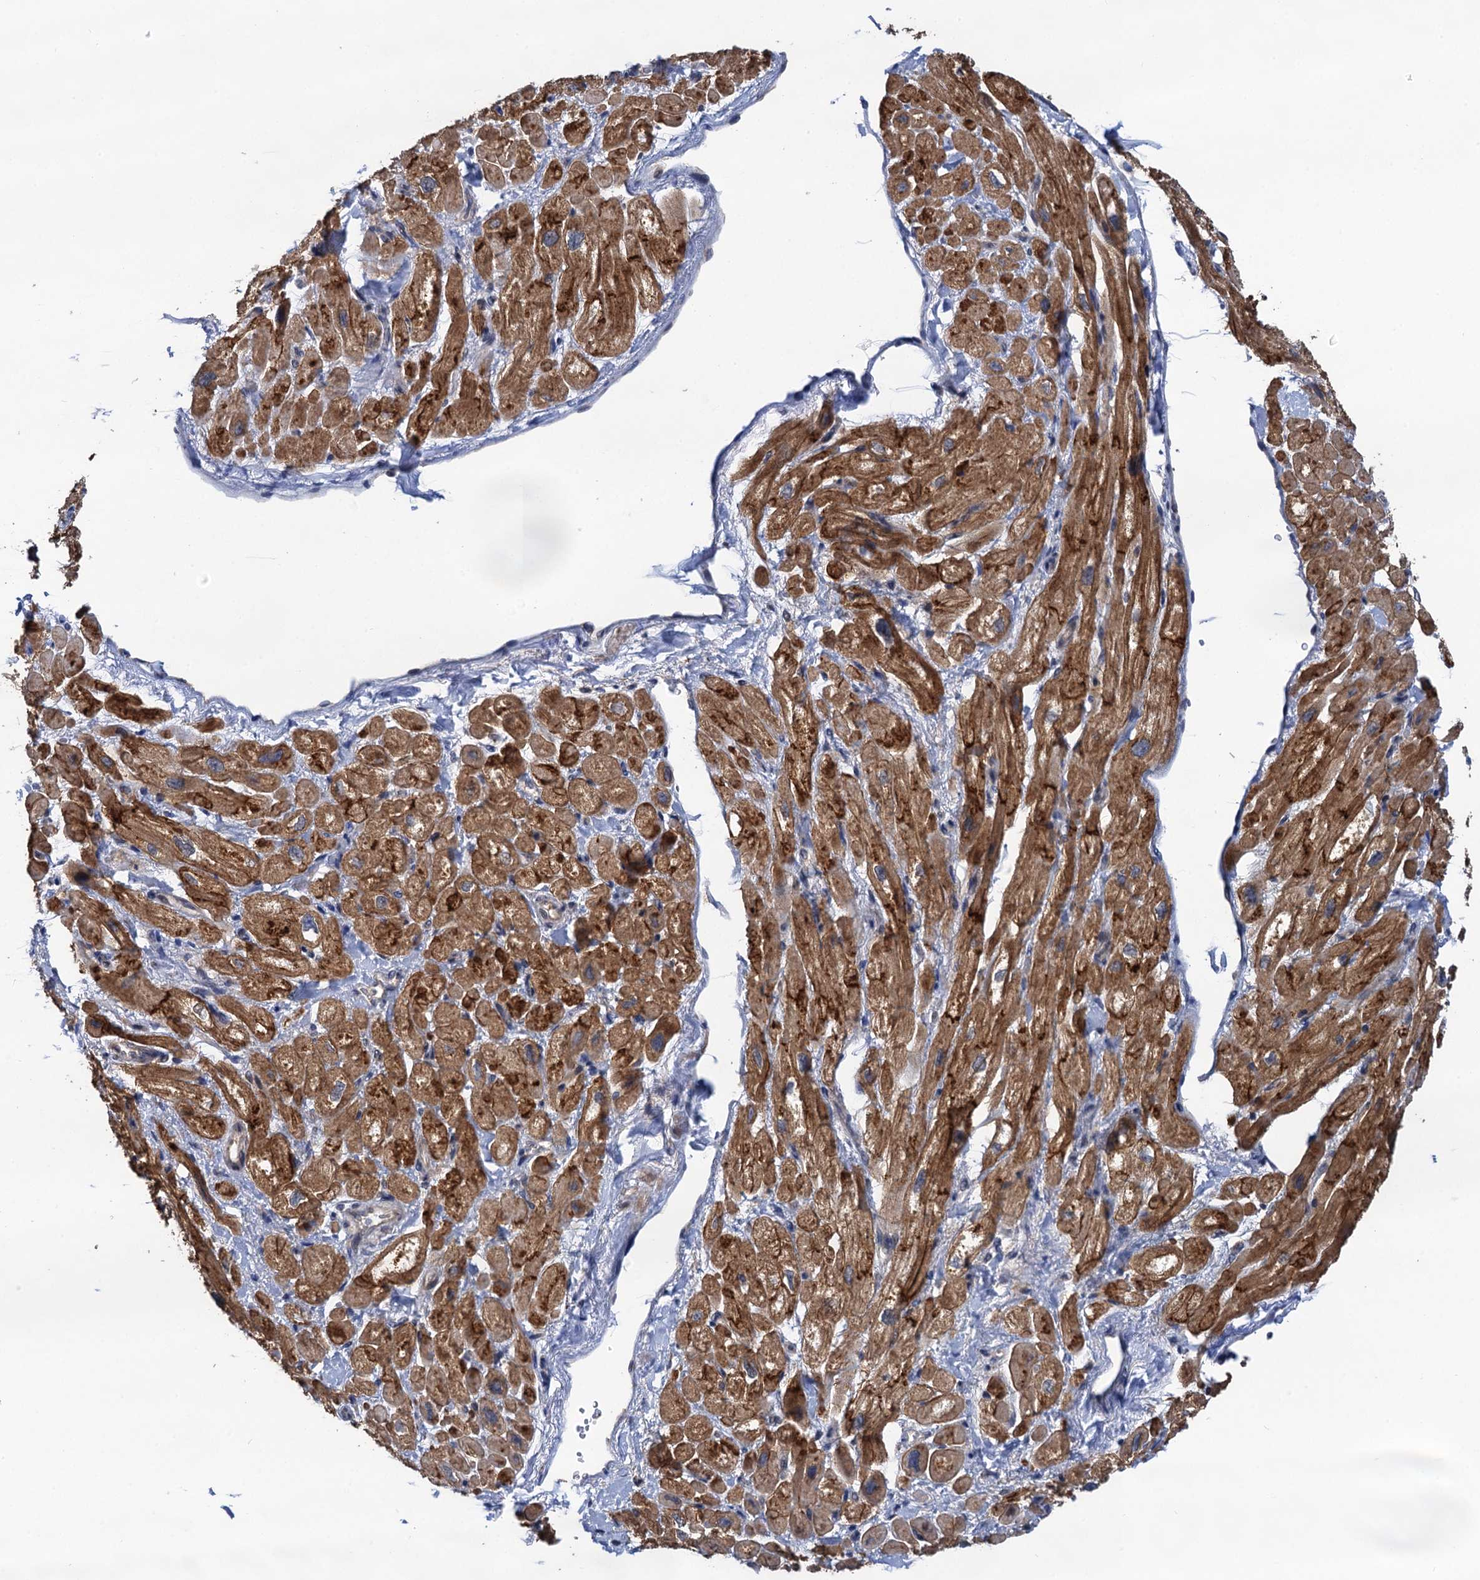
{"staining": {"intensity": "moderate", "quantity": ">75%", "location": "cytoplasmic/membranous"}, "tissue": "heart muscle", "cell_type": "Cardiomyocytes", "image_type": "normal", "snomed": [{"axis": "morphology", "description": "Normal tissue, NOS"}, {"axis": "topography", "description": "Heart"}], "caption": "About >75% of cardiomyocytes in unremarkable human heart muscle exhibit moderate cytoplasmic/membranous protein positivity as visualized by brown immunohistochemical staining.", "gene": "TMEM39B", "patient": {"sex": "male", "age": 65}}